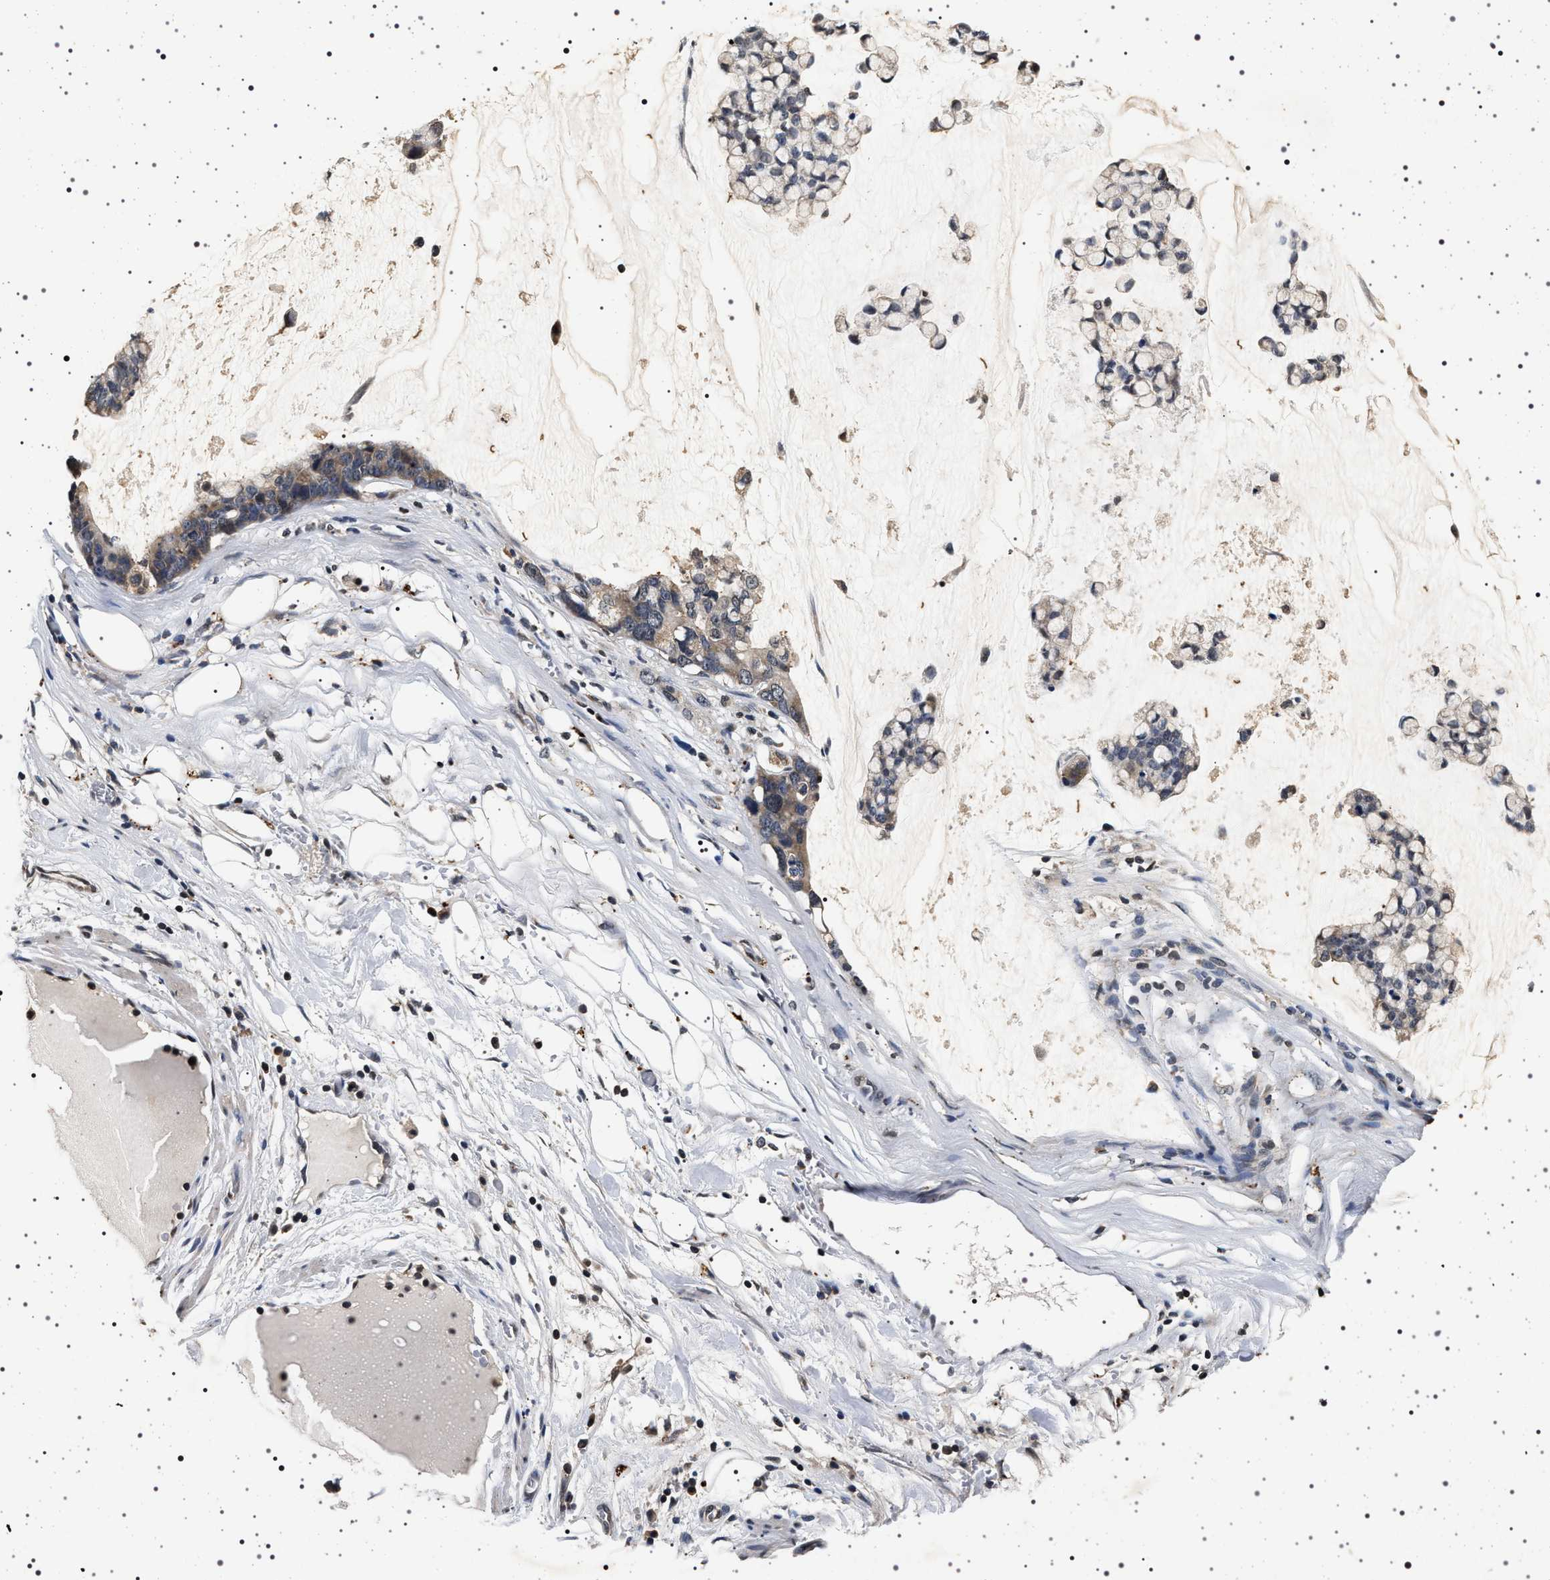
{"staining": {"intensity": "weak", "quantity": ">75%", "location": "cytoplasmic/membranous"}, "tissue": "stomach cancer", "cell_type": "Tumor cells", "image_type": "cancer", "snomed": [{"axis": "morphology", "description": "Adenocarcinoma, NOS"}, {"axis": "topography", "description": "Stomach, lower"}], "caption": "Immunohistochemical staining of human stomach cancer (adenocarcinoma) shows low levels of weak cytoplasmic/membranous protein expression in about >75% of tumor cells. (DAB (3,3'-diaminobenzidine) = brown stain, brightfield microscopy at high magnification).", "gene": "CDKN1B", "patient": {"sex": "male", "age": 84}}